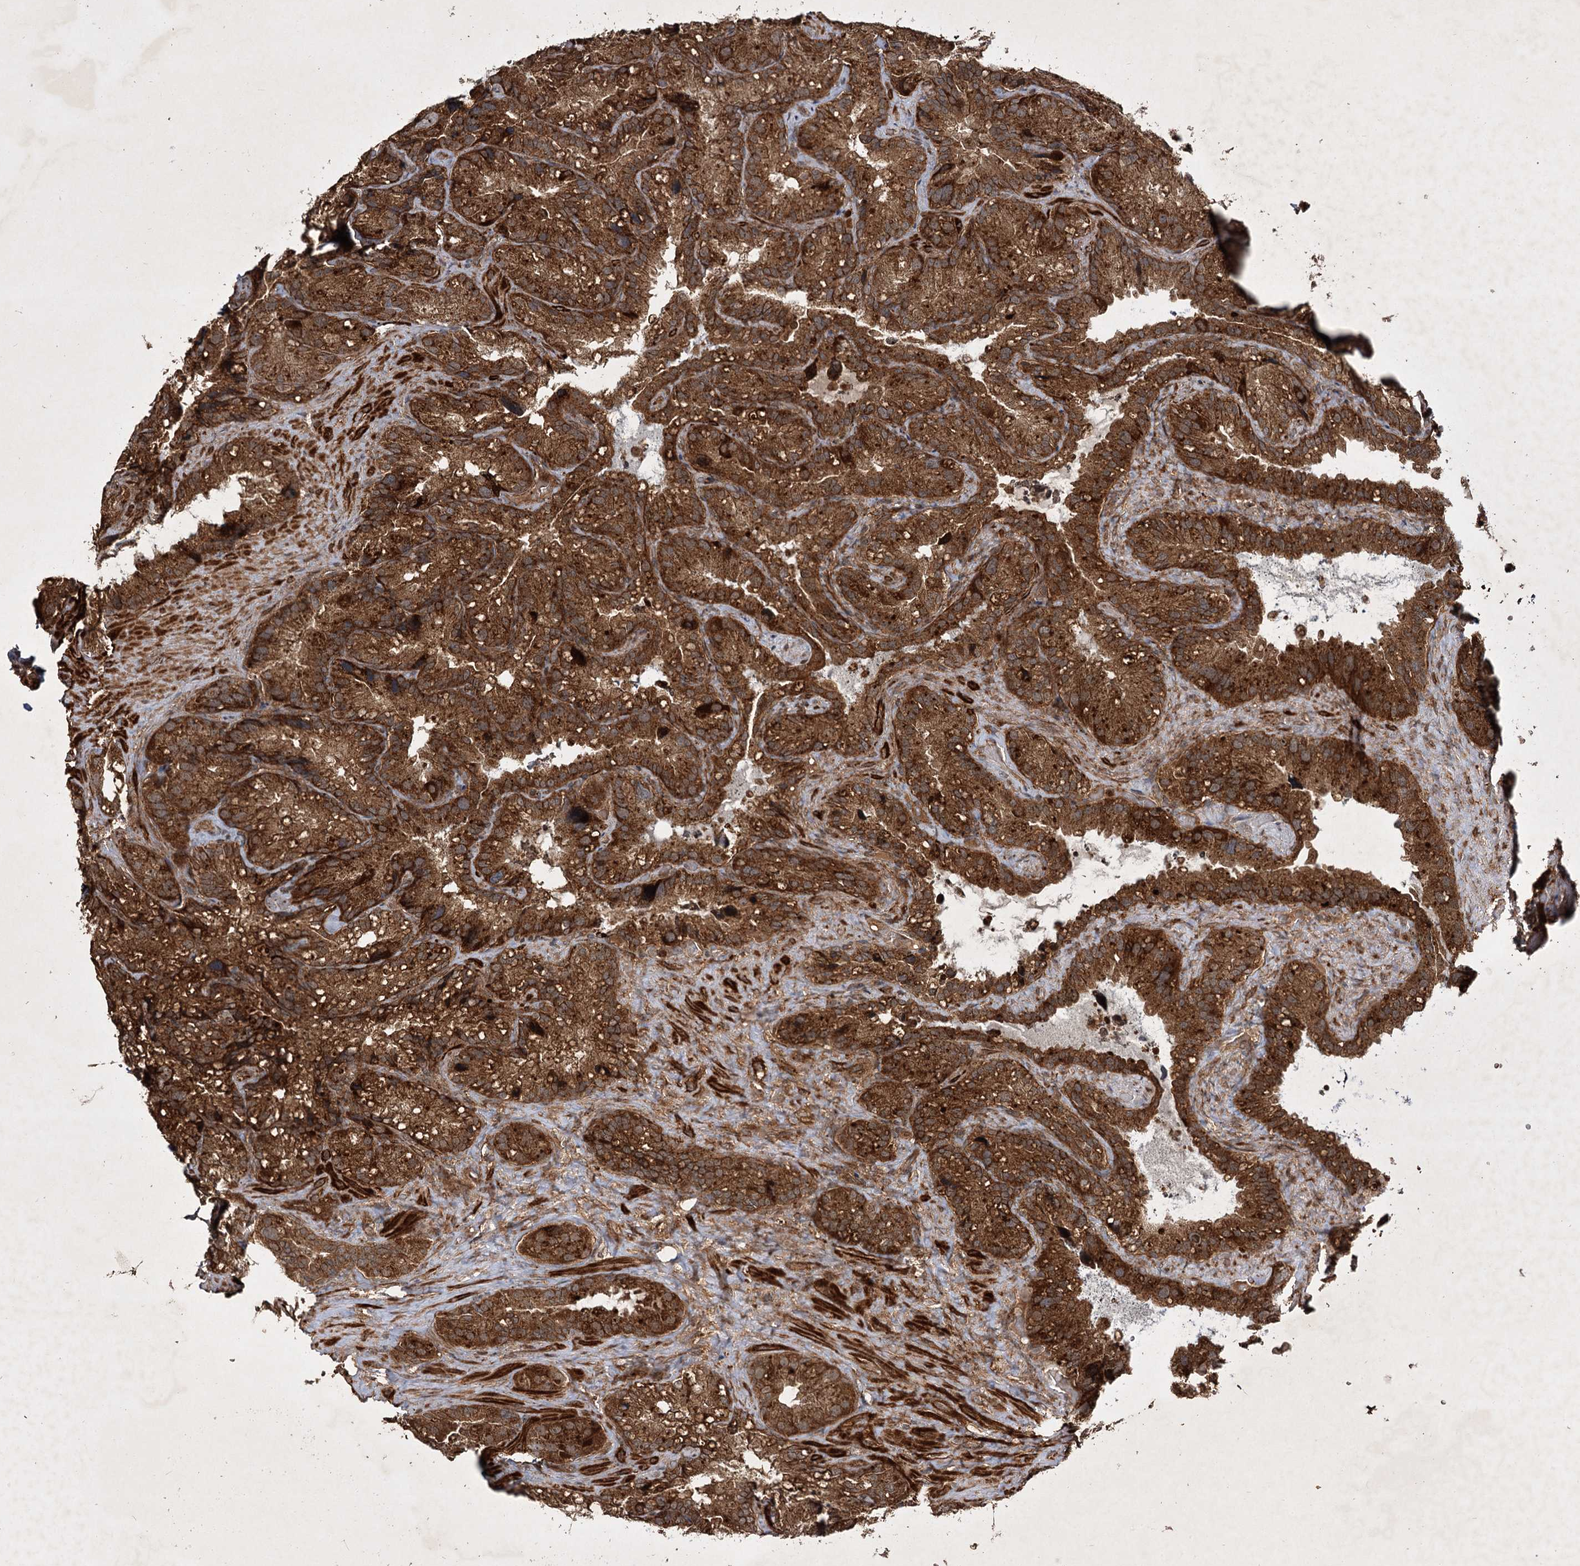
{"staining": {"intensity": "strong", "quantity": ">75%", "location": "cytoplasmic/membranous"}, "tissue": "seminal vesicle", "cell_type": "Glandular cells", "image_type": "normal", "snomed": [{"axis": "morphology", "description": "Normal tissue, NOS"}, {"axis": "topography", "description": "Prostate"}, {"axis": "topography", "description": "Seminal veicle"}], "caption": "An immunohistochemistry micrograph of unremarkable tissue is shown. Protein staining in brown shows strong cytoplasmic/membranous positivity in seminal vesicle within glandular cells. Immunohistochemistry stains the protein of interest in brown and the nuclei are stained blue.", "gene": "DNAJC13", "patient": {"sex": "male", "age": 68}}